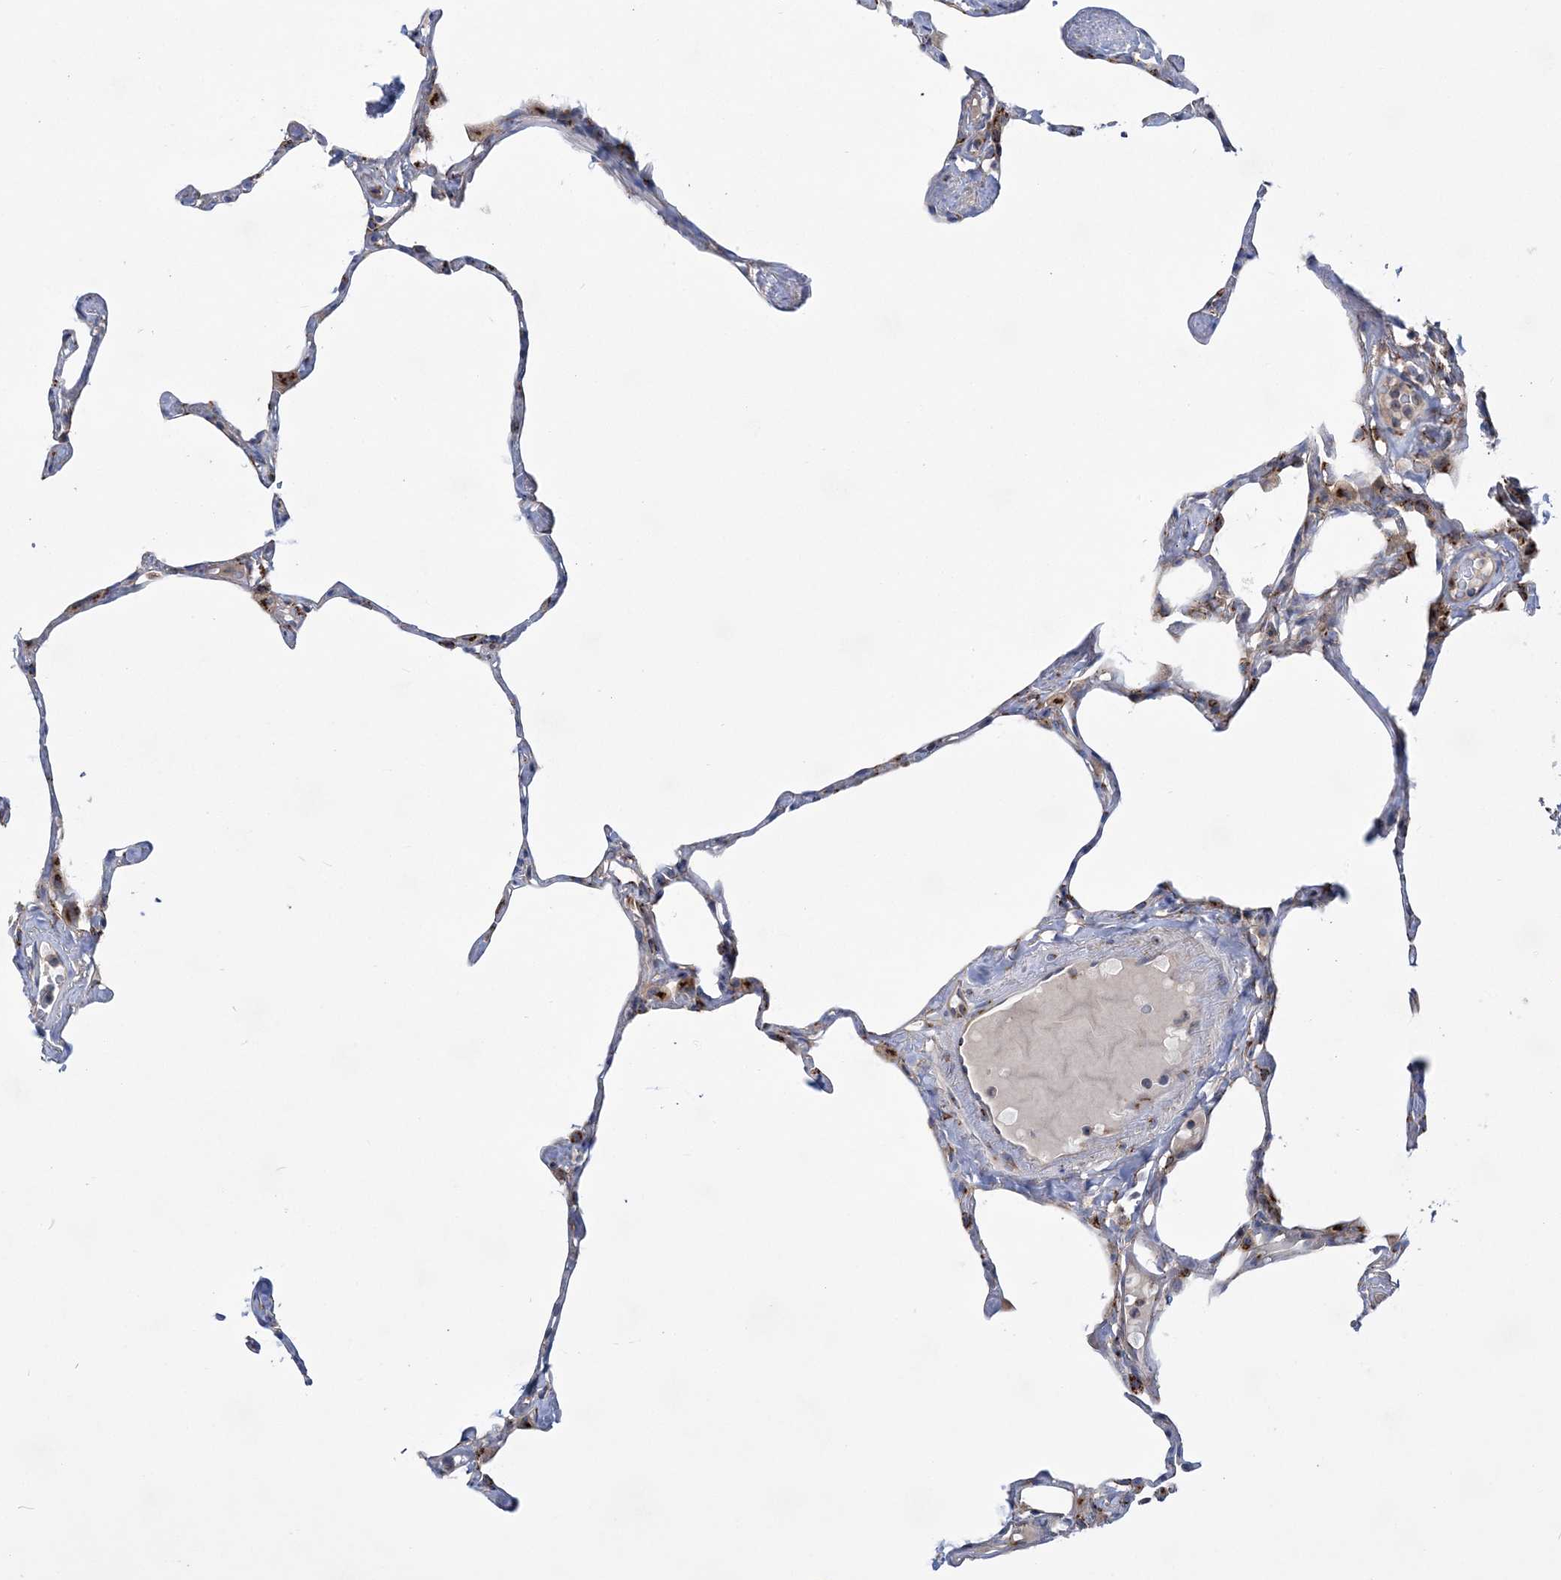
{"staining": {"intensity": "negative", "quantity": "none", "location": "none"}, "tissue": "lung", "cell_type": "Alveolar cells", "image_type": "normal", "snomed": [{"axis": "morphology", "description": "Normal tissue, NOS"}, {"axis": "topography", "description": "Lung"}], "caption": "Human lung stained for a protein using immunohistochemistry (IHC) shows no expression in alveolar cells.", "gene": "COPB2", "patient": {"sex": "male", "age": 65}}